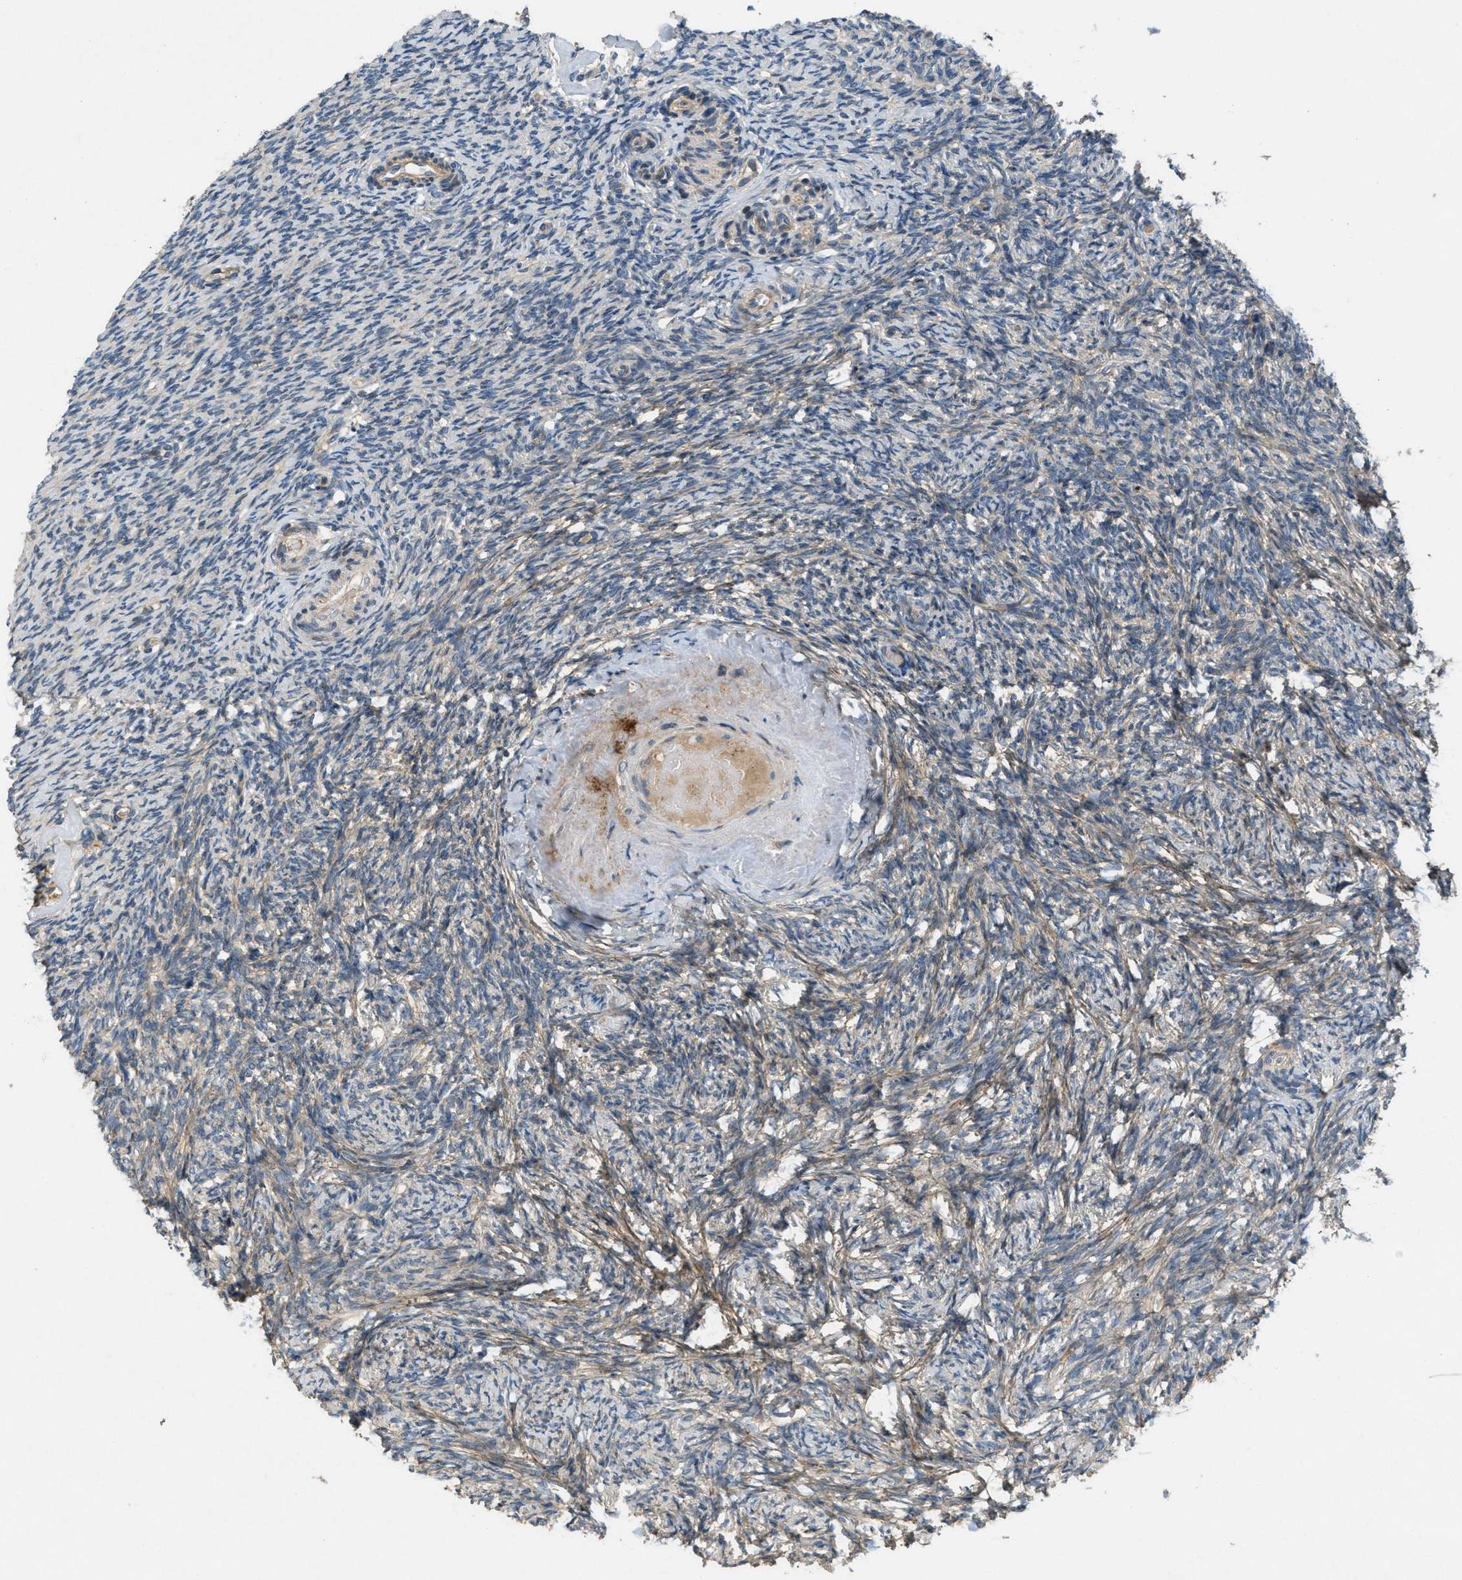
{"staining": {"intensity": "weak", "quantity": "<25%", "location": "cytoplasmic/membranous"}, "tissue": "ovary", "cell_type": "Ovarian stroma cells", "image_type": "normal", "snomed": [{"axis": "morphology", "description": "Normal tissue, NOS"}, {"axis": "topography", "description": "Ovary"}], "caption": "An IHC micrograph of benign ovary is shown. There is no staining in ovarian stroma cells of ovary. (Immunohistochemistry, brightfield microscopy, high magnification).", "gene": "ADCY6", "patient": {"sex": "female", "age": 60}}